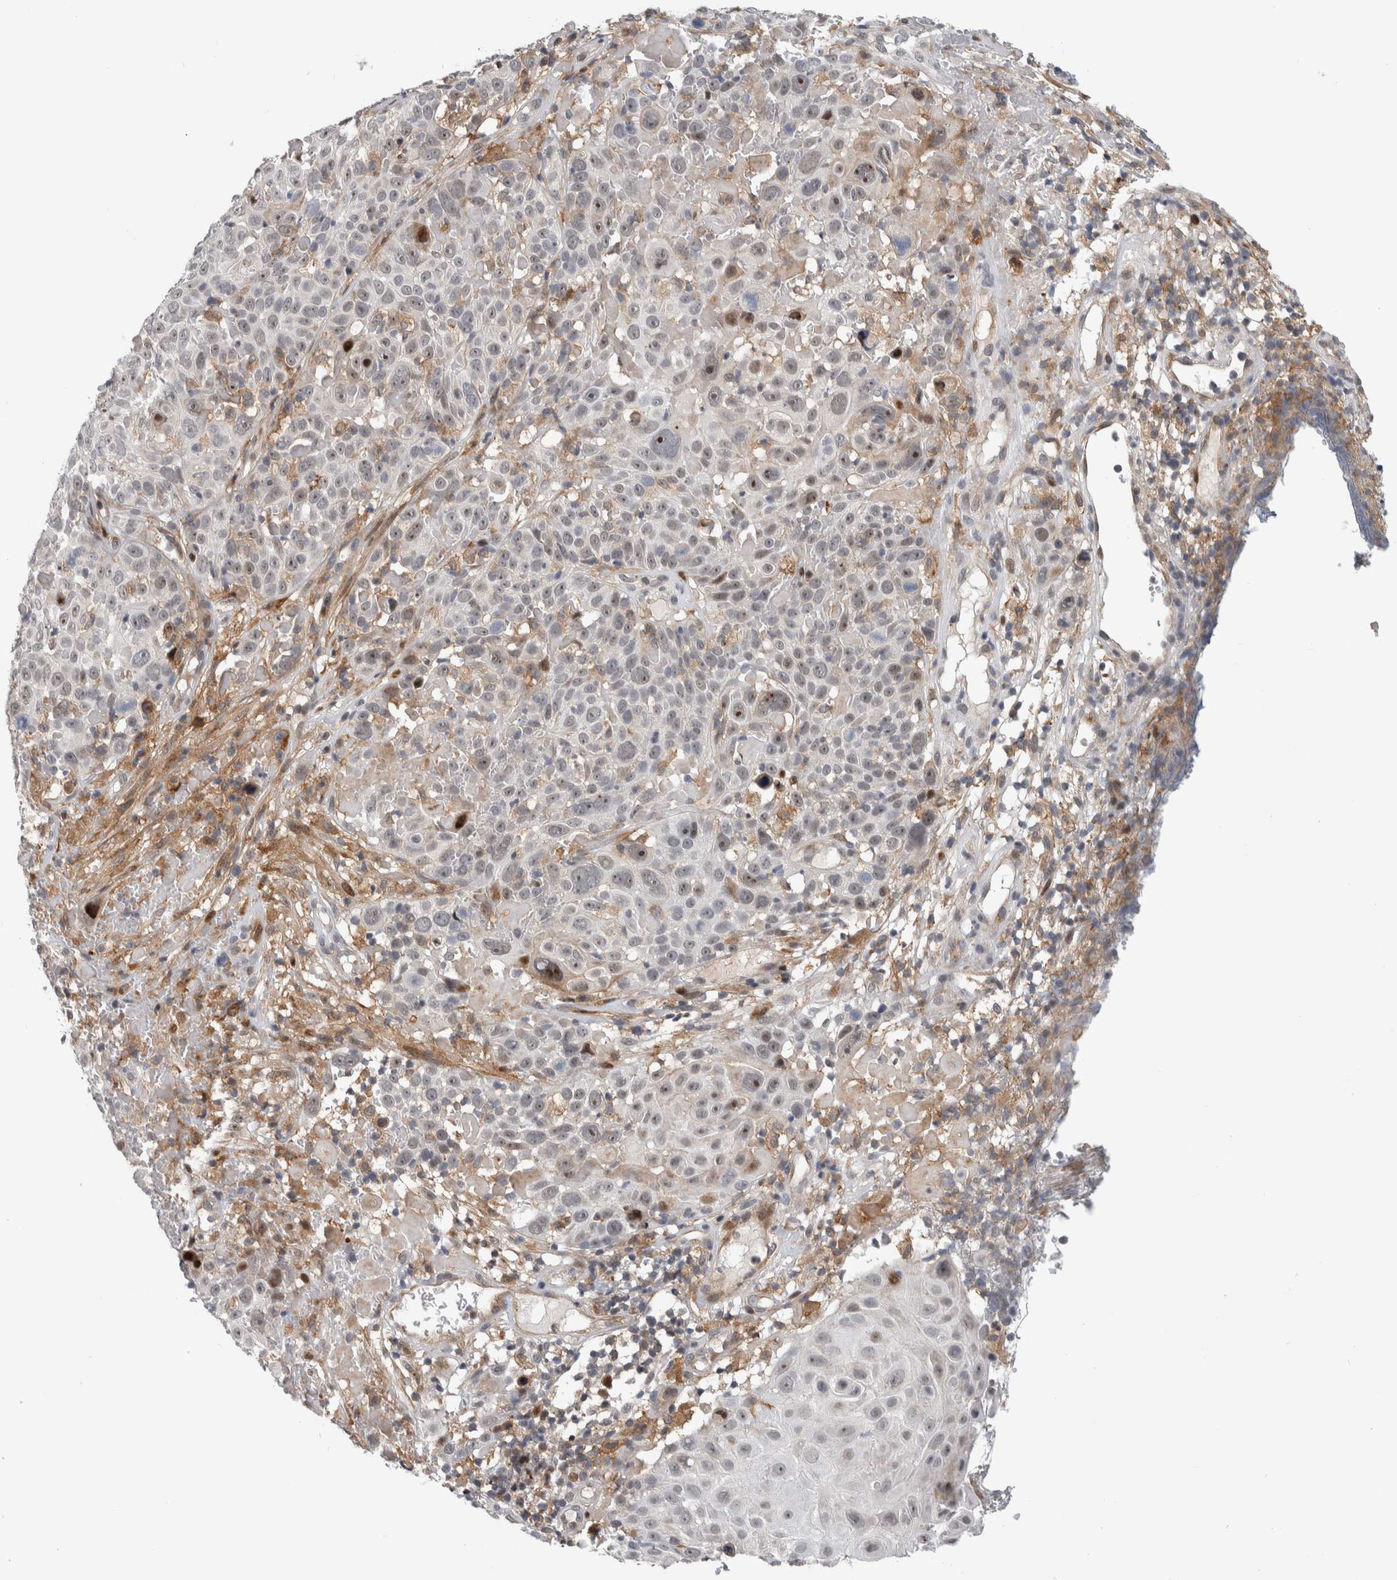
{"staining": {"intensity": "weak", "quantity": "25%-75%", "location": "nuclear"}, "tissue": "cervical cancer", "cell_type": "Tumor cells", "image_type": "cancer", "snomed": [{"axis": "morphology", "description": "Squamous cell carcinoma, NOS"}, {"axis": "topography", "description": "Cervix"}], "caption": "There is low levels of weak nuclear positivity in tumor cells of cervical squamous cell carcinoma, as demonstrated by immunohistochemical staining (brown color).", "gene": "MSL1", "patient": {"sex": "female", "age": 74}}